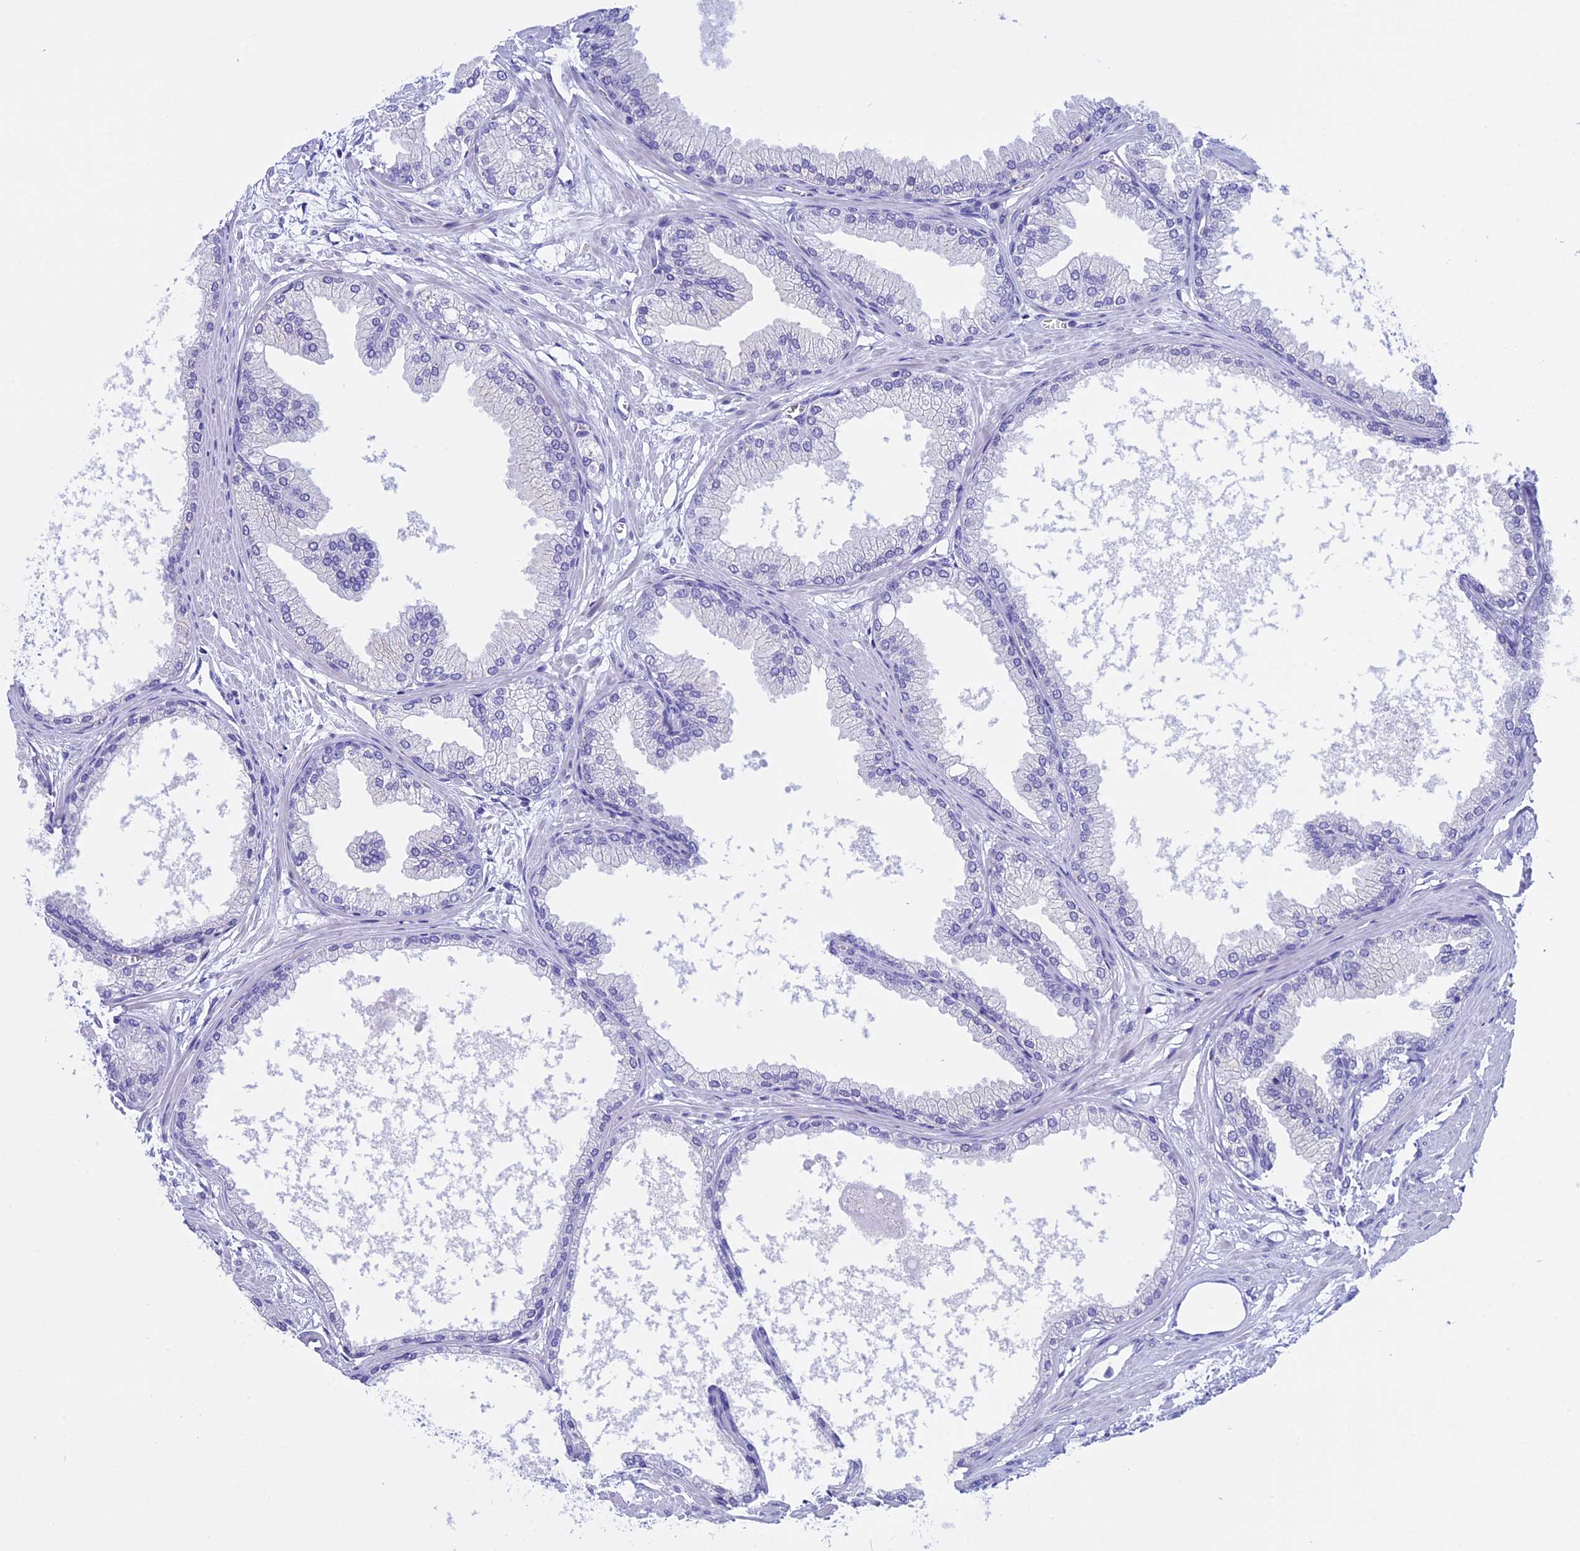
{"staining": {"intensity": "negative", "quantity": "none", "location": "none"}, "tissue": "prostate cancer", "cell_type": "Tumor cells", "image_type": "cancer", "snomed": [{"axis": "morphology", "description": "Adenocarcinoma, Low grade"}, {"axis": "topography", "description": "Prostate"}], "caption": "Immunohistochemical staining of prostate low-grade adenocarcinoma reveals no significant positivity in tumor cells. (Stains: DAB immunohistochemistry with hematoxylin counter stain, Microscopy: brightfield microscopy at high magnification).", "gene": "FAM169A", "patient": {"sex": "male", "age": 63}}